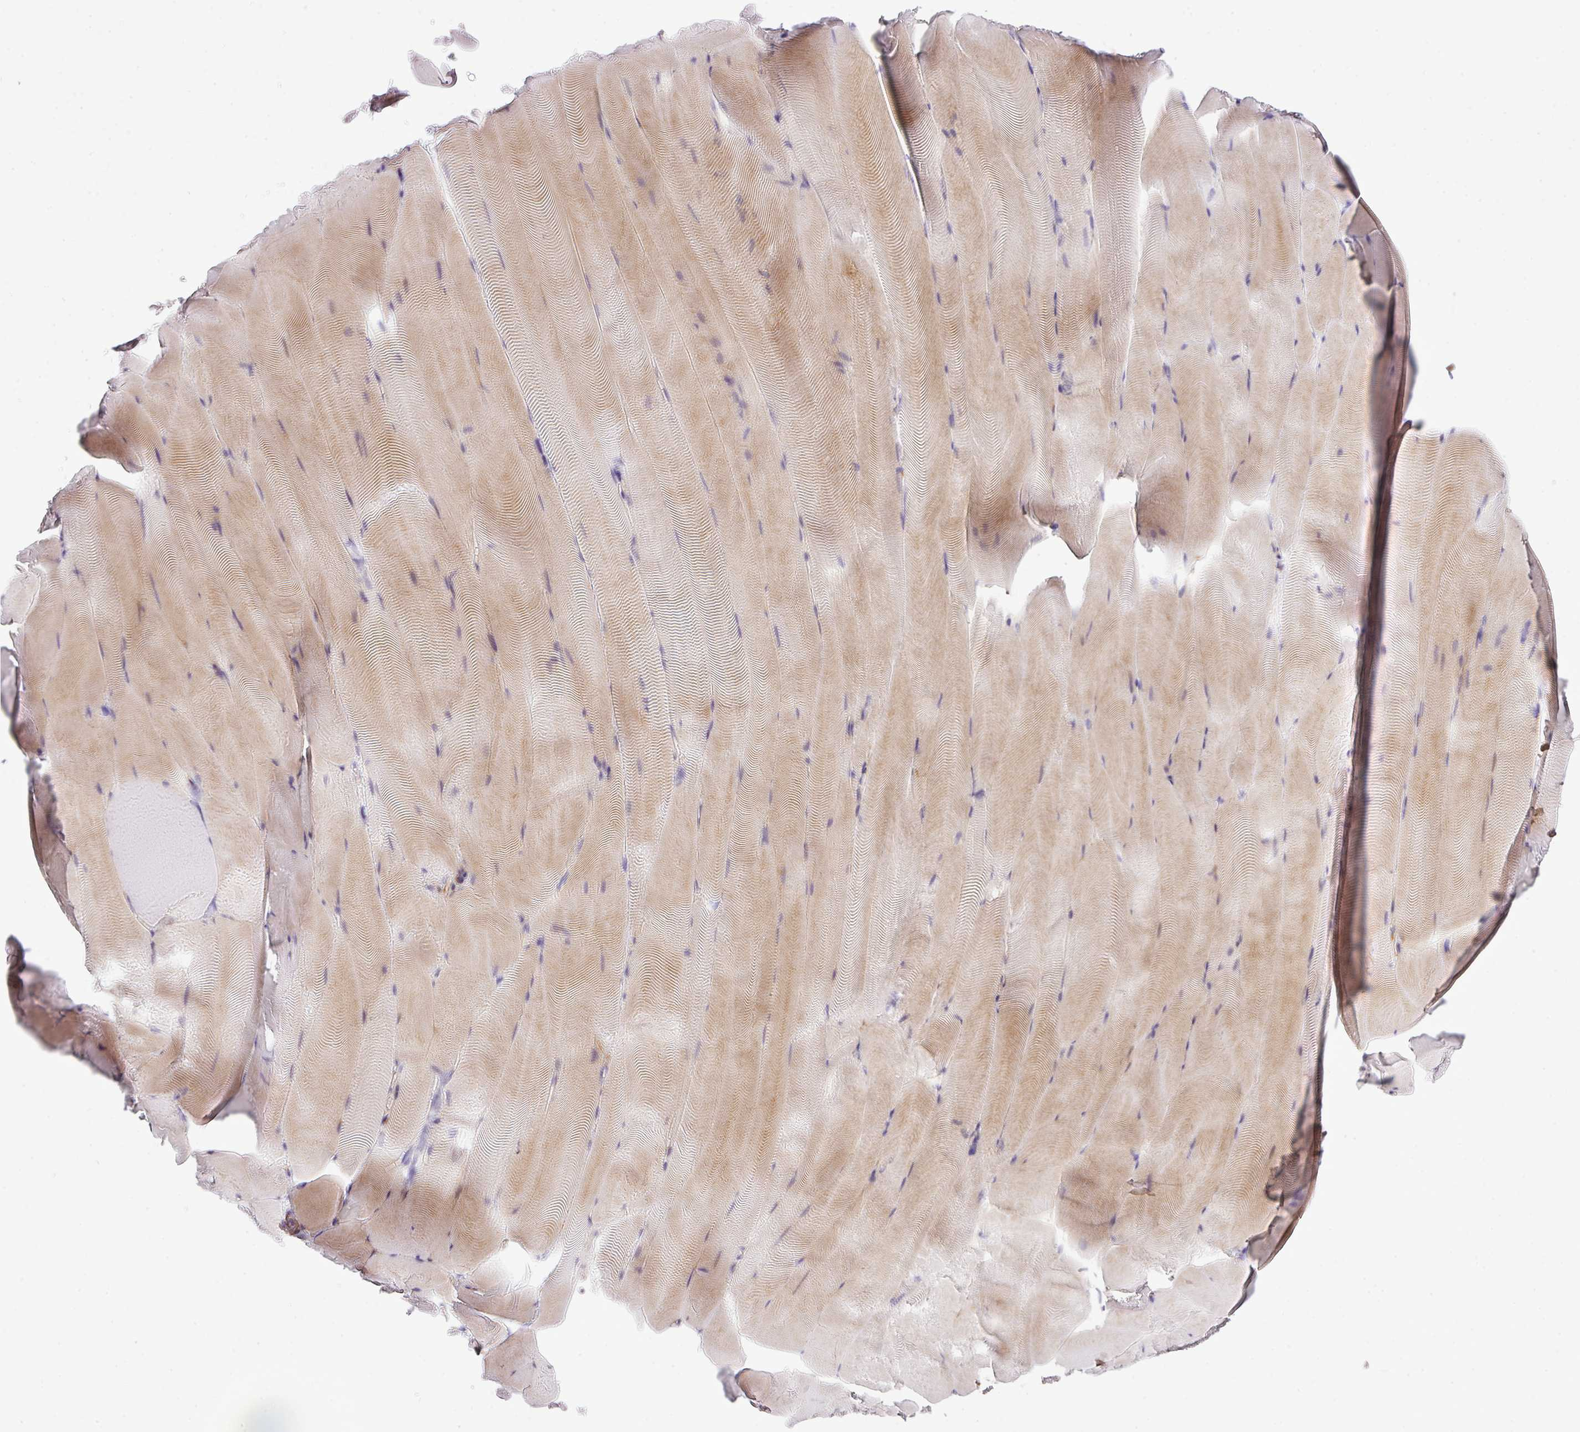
{"staining": {"intensity": "weak", "quantity": "25%-75%", "location": "cytoplasmic/membranous"}, "tissue": "skeletal muscle", "cell_type": "Myocytes", "image_type": "normal", "snomed": [{"axis": "morphology", "description": "Normal tissue, NOS"}, {"axis": "topography", "description": "Skeletal muscle"}], "caption": "DAB immunohistochemical staining of normal skeletal muscle demonstrates weak cytoplasmic/membranous protein expression in about 25%-75% of myocytes.", "gene": "CTXN2", "patient": {"sex": "female", "age": 64}}